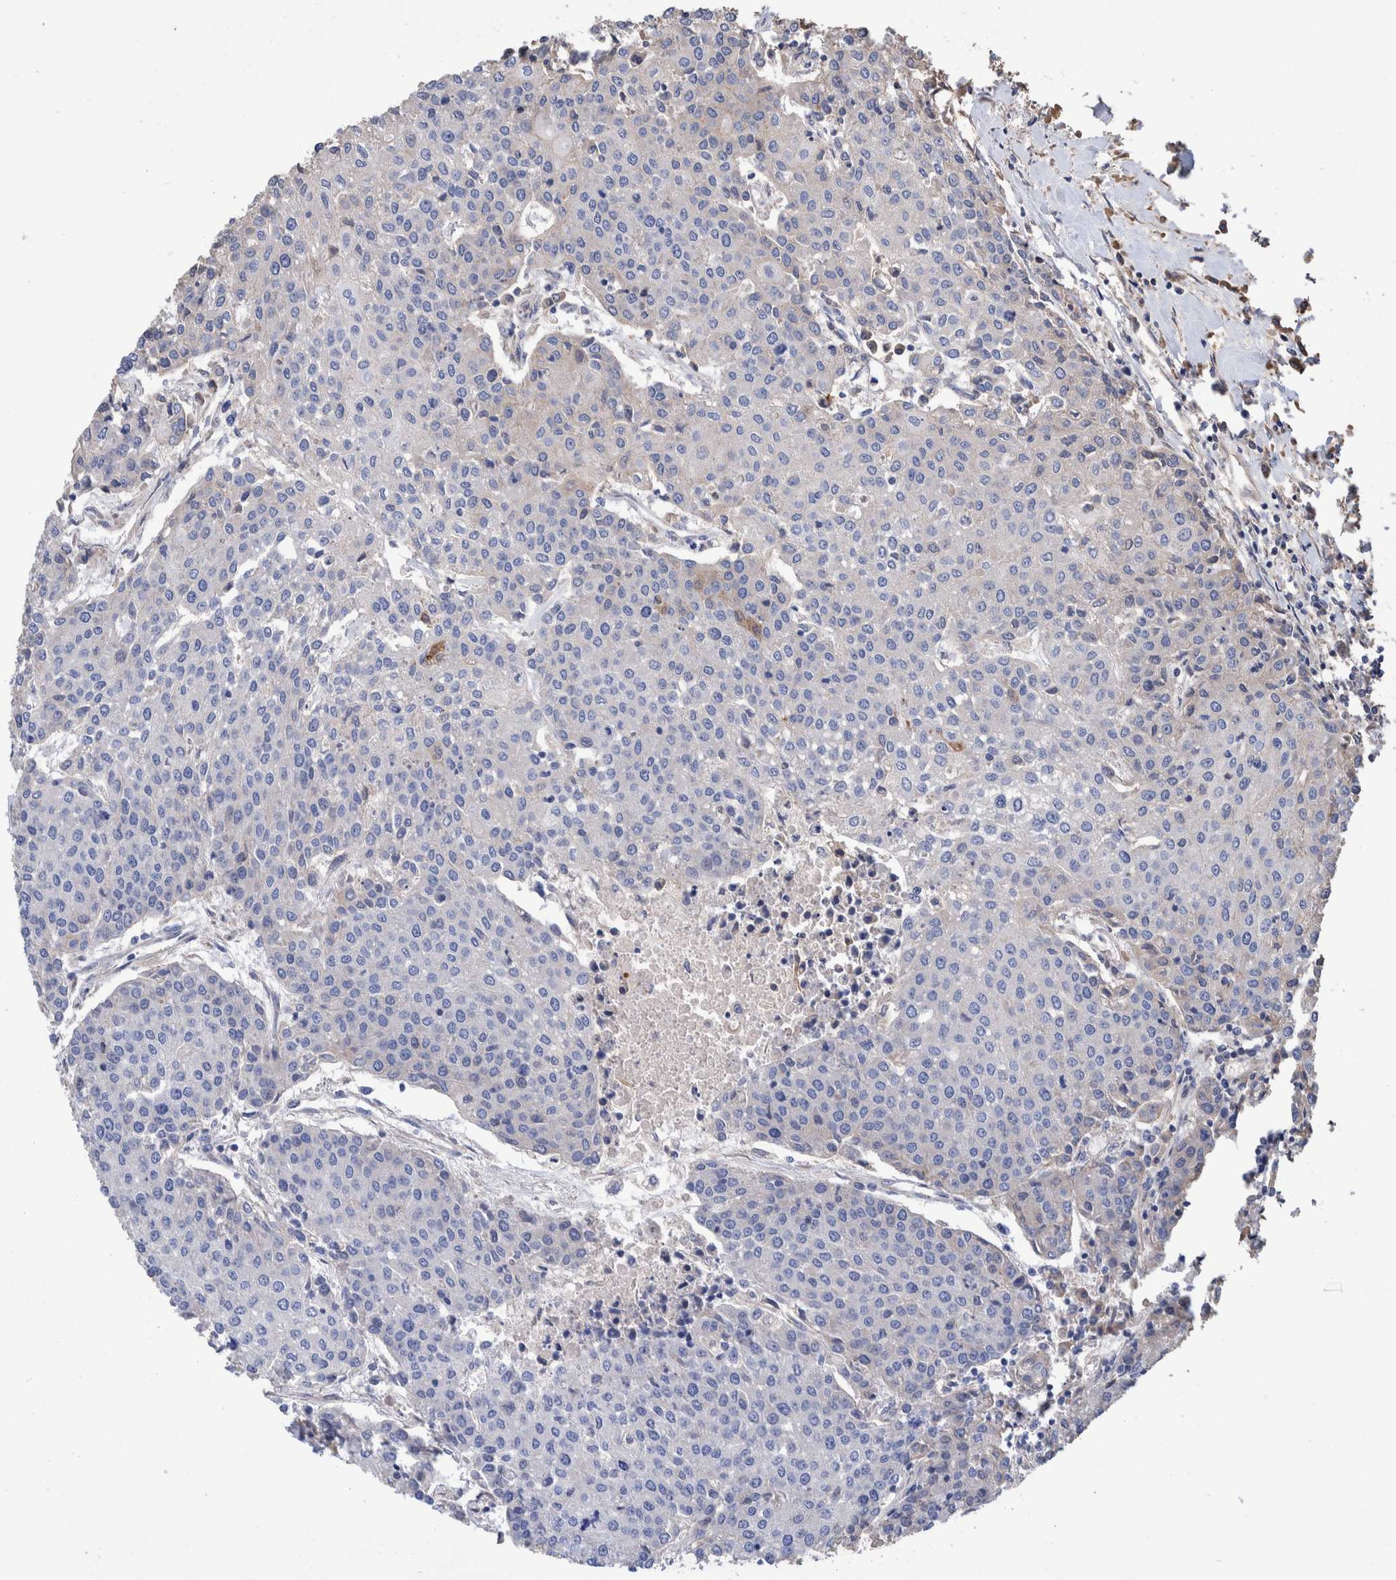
{"staining": {"intensity": "negative", "quantity": "none", "location": "none"}, "tissue": "urothelial cancer", "cell_type": "Tumor cells", "image_type": "cancer", "snomed": [{"axis": "morphology", "description": "Urothelial carcinoma, High grade"}, {"axis": "topography", "description": "Urinary bladder"}], "caption": "This is an immunohistochemistry histopathology image of high-grade urothelial carcinoma. There is no positivity in tumor cells.", "gene": "SLC45A4", "patient": {"sex": "female", "age": 85}}